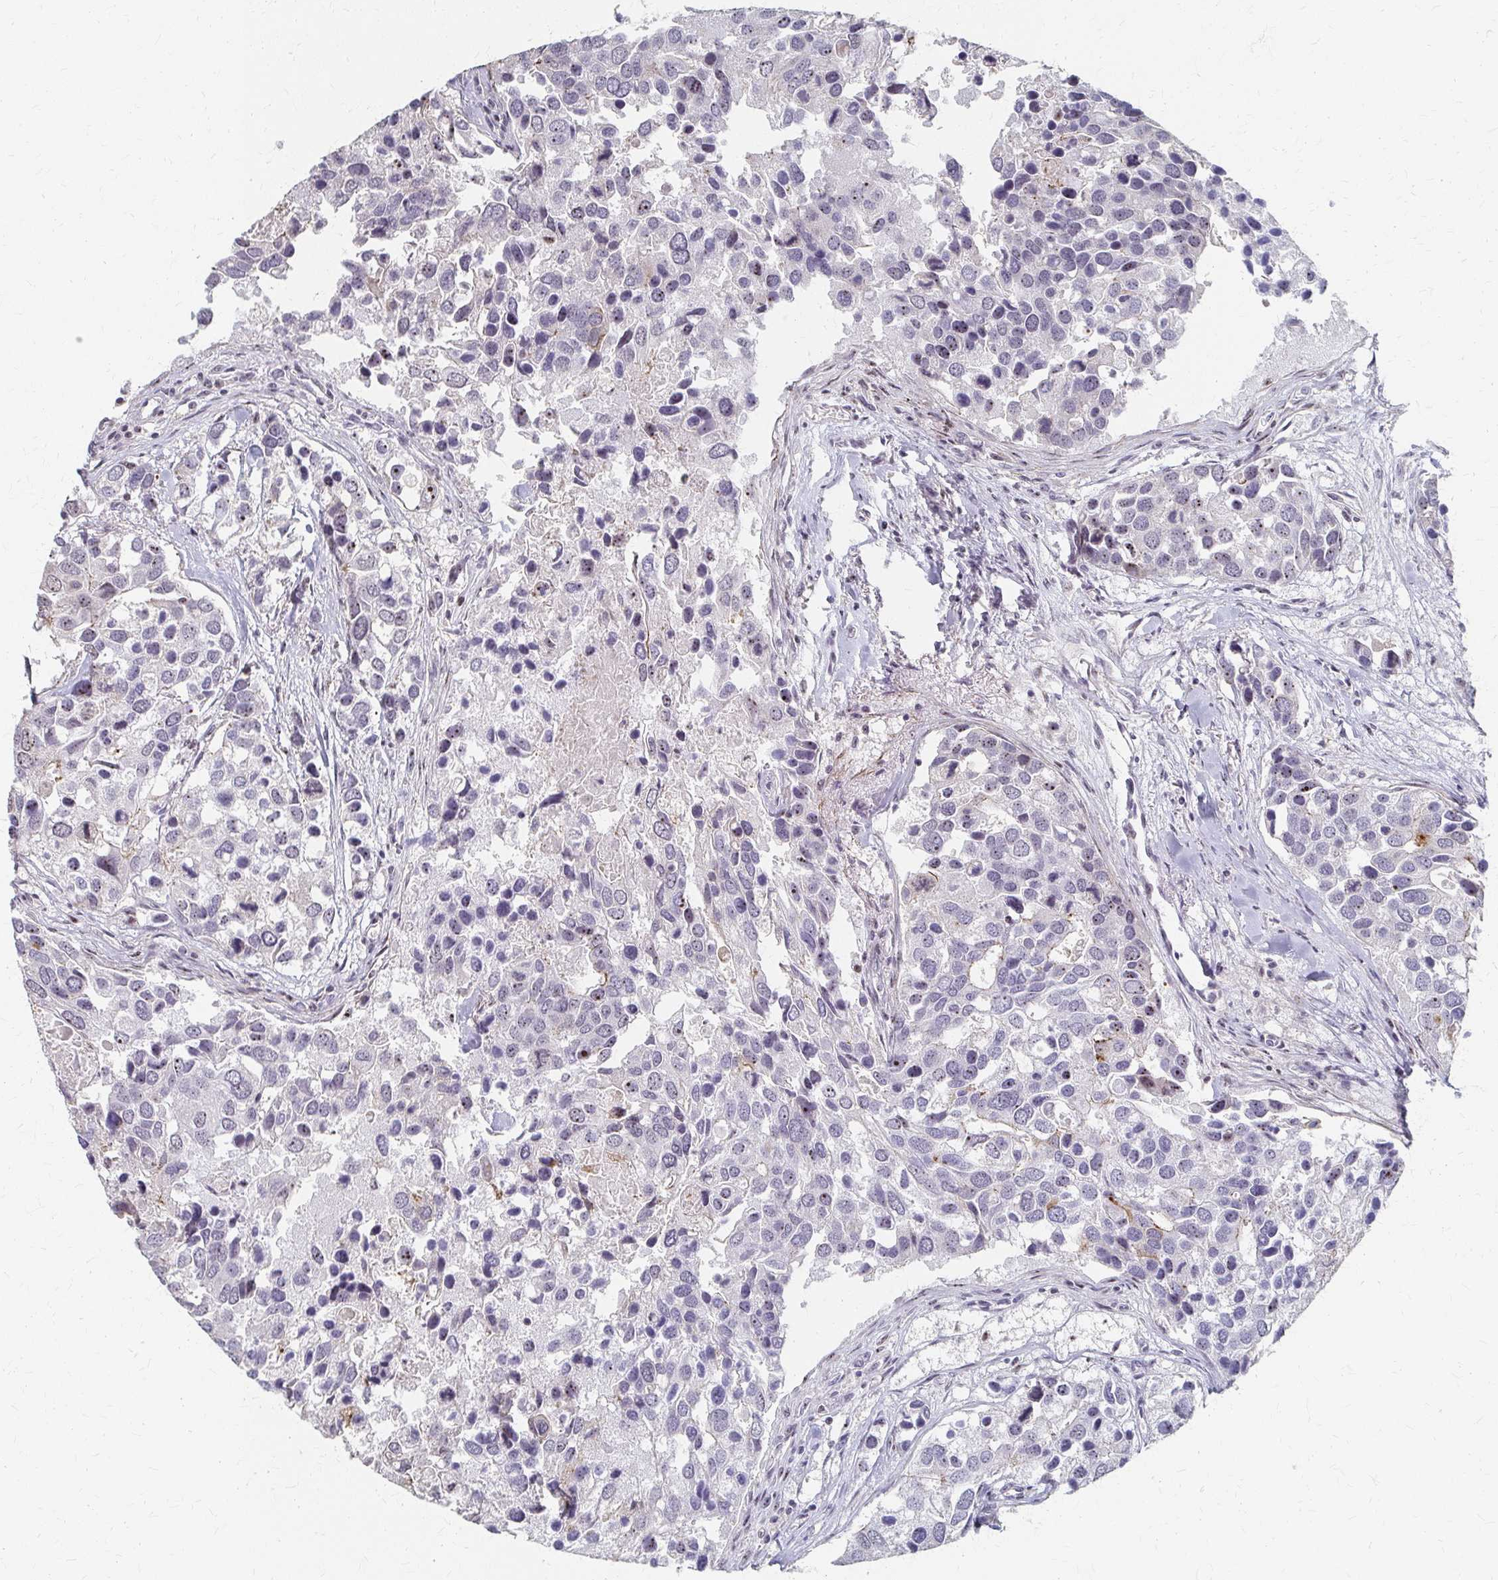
{"staining": {"intensity": "negative", "quantity": "none", "location": "none"}, "tissue": "breast cancer", "cell_type": "Tumor cells", "image_type": "cancer", "snomed": [{"axis": "morphology", "description": "Duct carcinoma"}, {"axis": "topography", "description": "Breast"}], "caption": "IHC photomicrograph of breast intraductal carcinoma stained for a protein (brown), which displays no expression in tumor cells.", "gene": "PES1", "patient": {"sex": "female", "age": 83}}